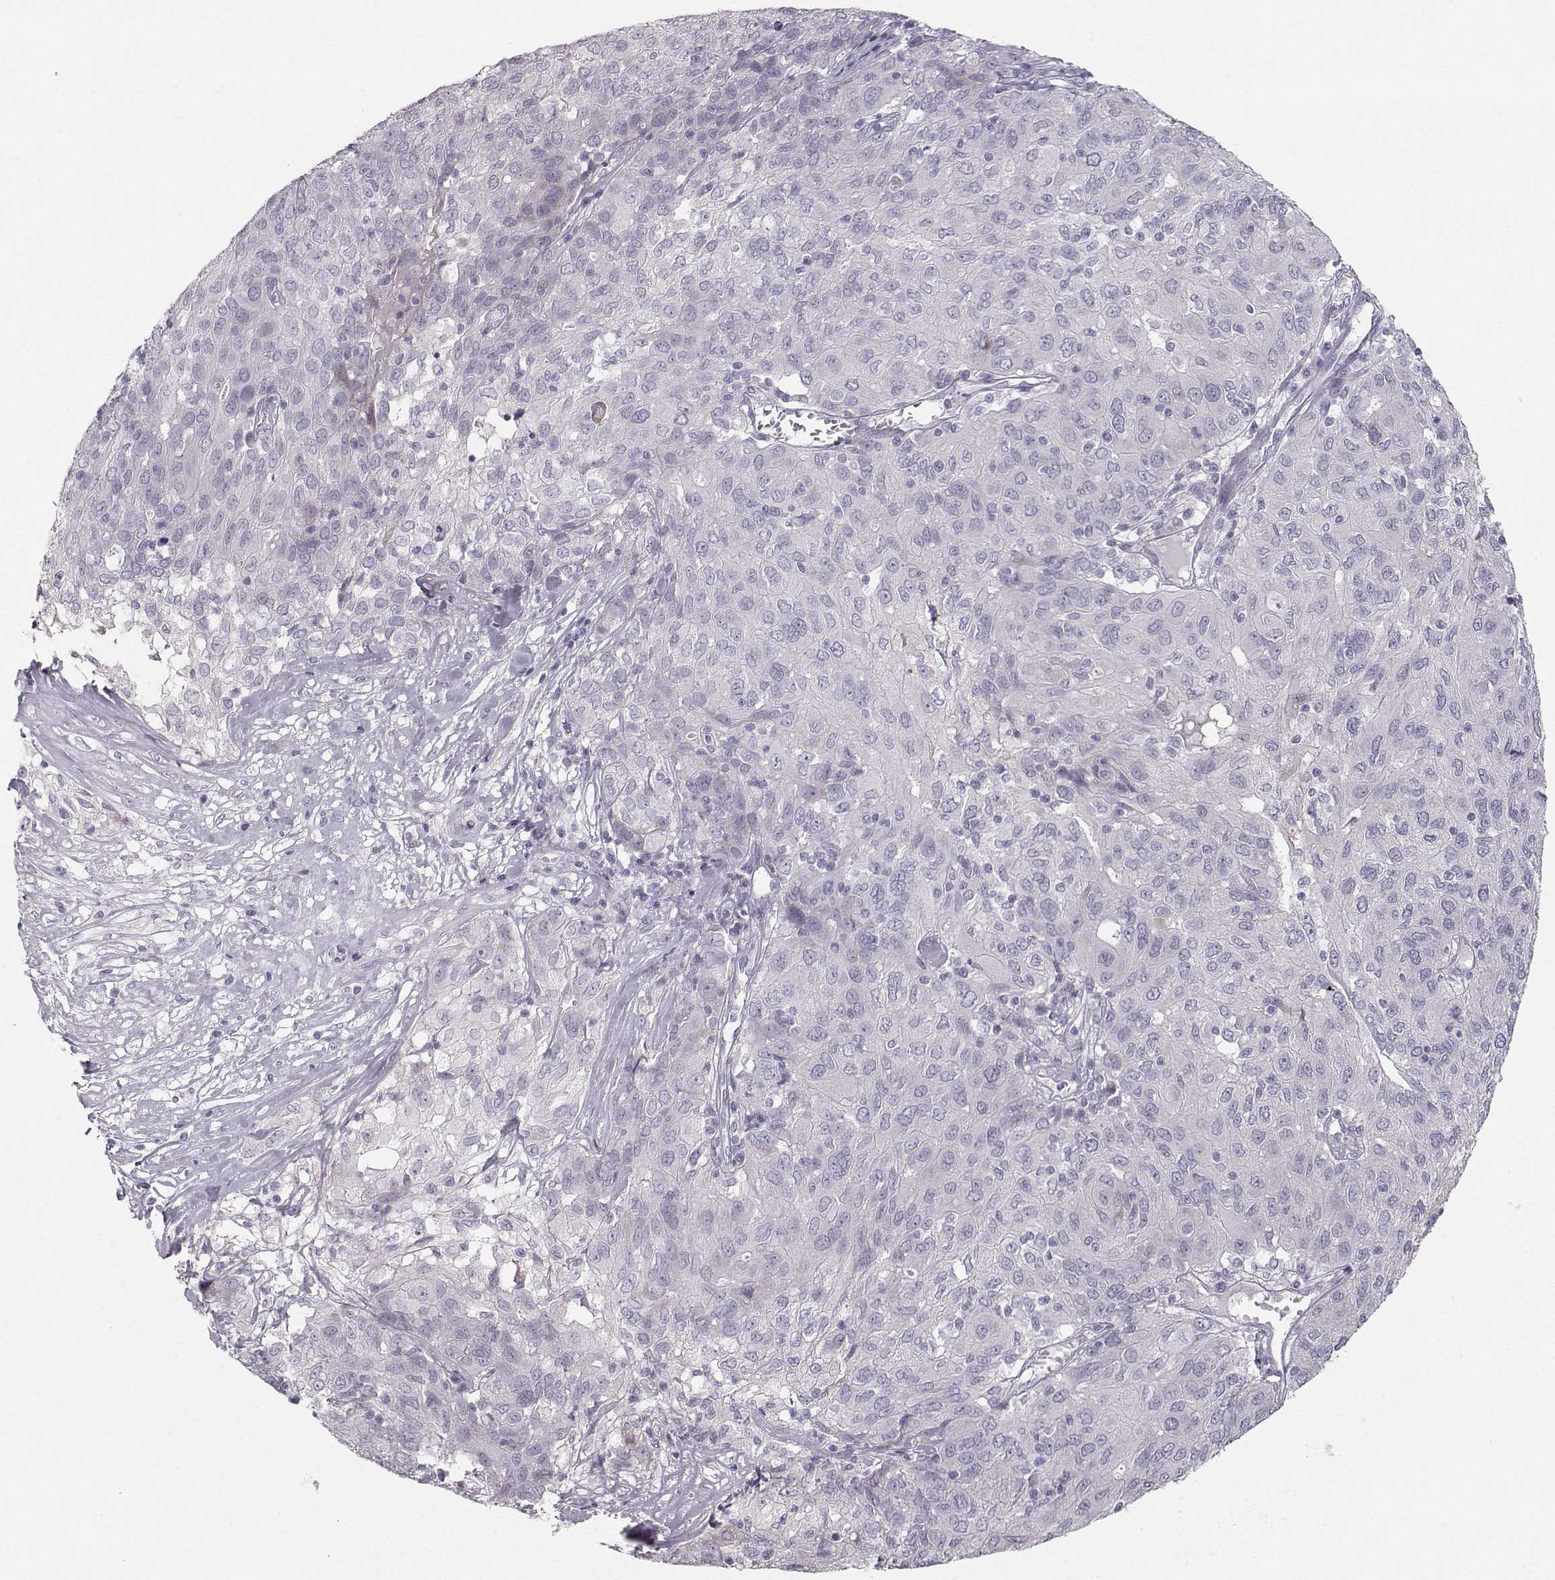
{"staining": {"intensity": "negative", "quantity": "none", "location": "none"}, "tissue": "ovarian cancer", "cell_type": "Tumor cells", "image_type": "cancer", "snomed": [{"axis": "morphology", "description": "Carcinoma, endometroid"}, {"axis": "topography", "description": "Ovary"}], "caption": "Immunohistochemistry micrograph of human endometroid carcinoma (ovarian) stained for a protein (brown), which displays no positivity in tumor cells. (DAB immunohistochemistry with hematoxylin counter stain).", "gene": "CASR", "patient": {"sex": "female", "age": 50}}